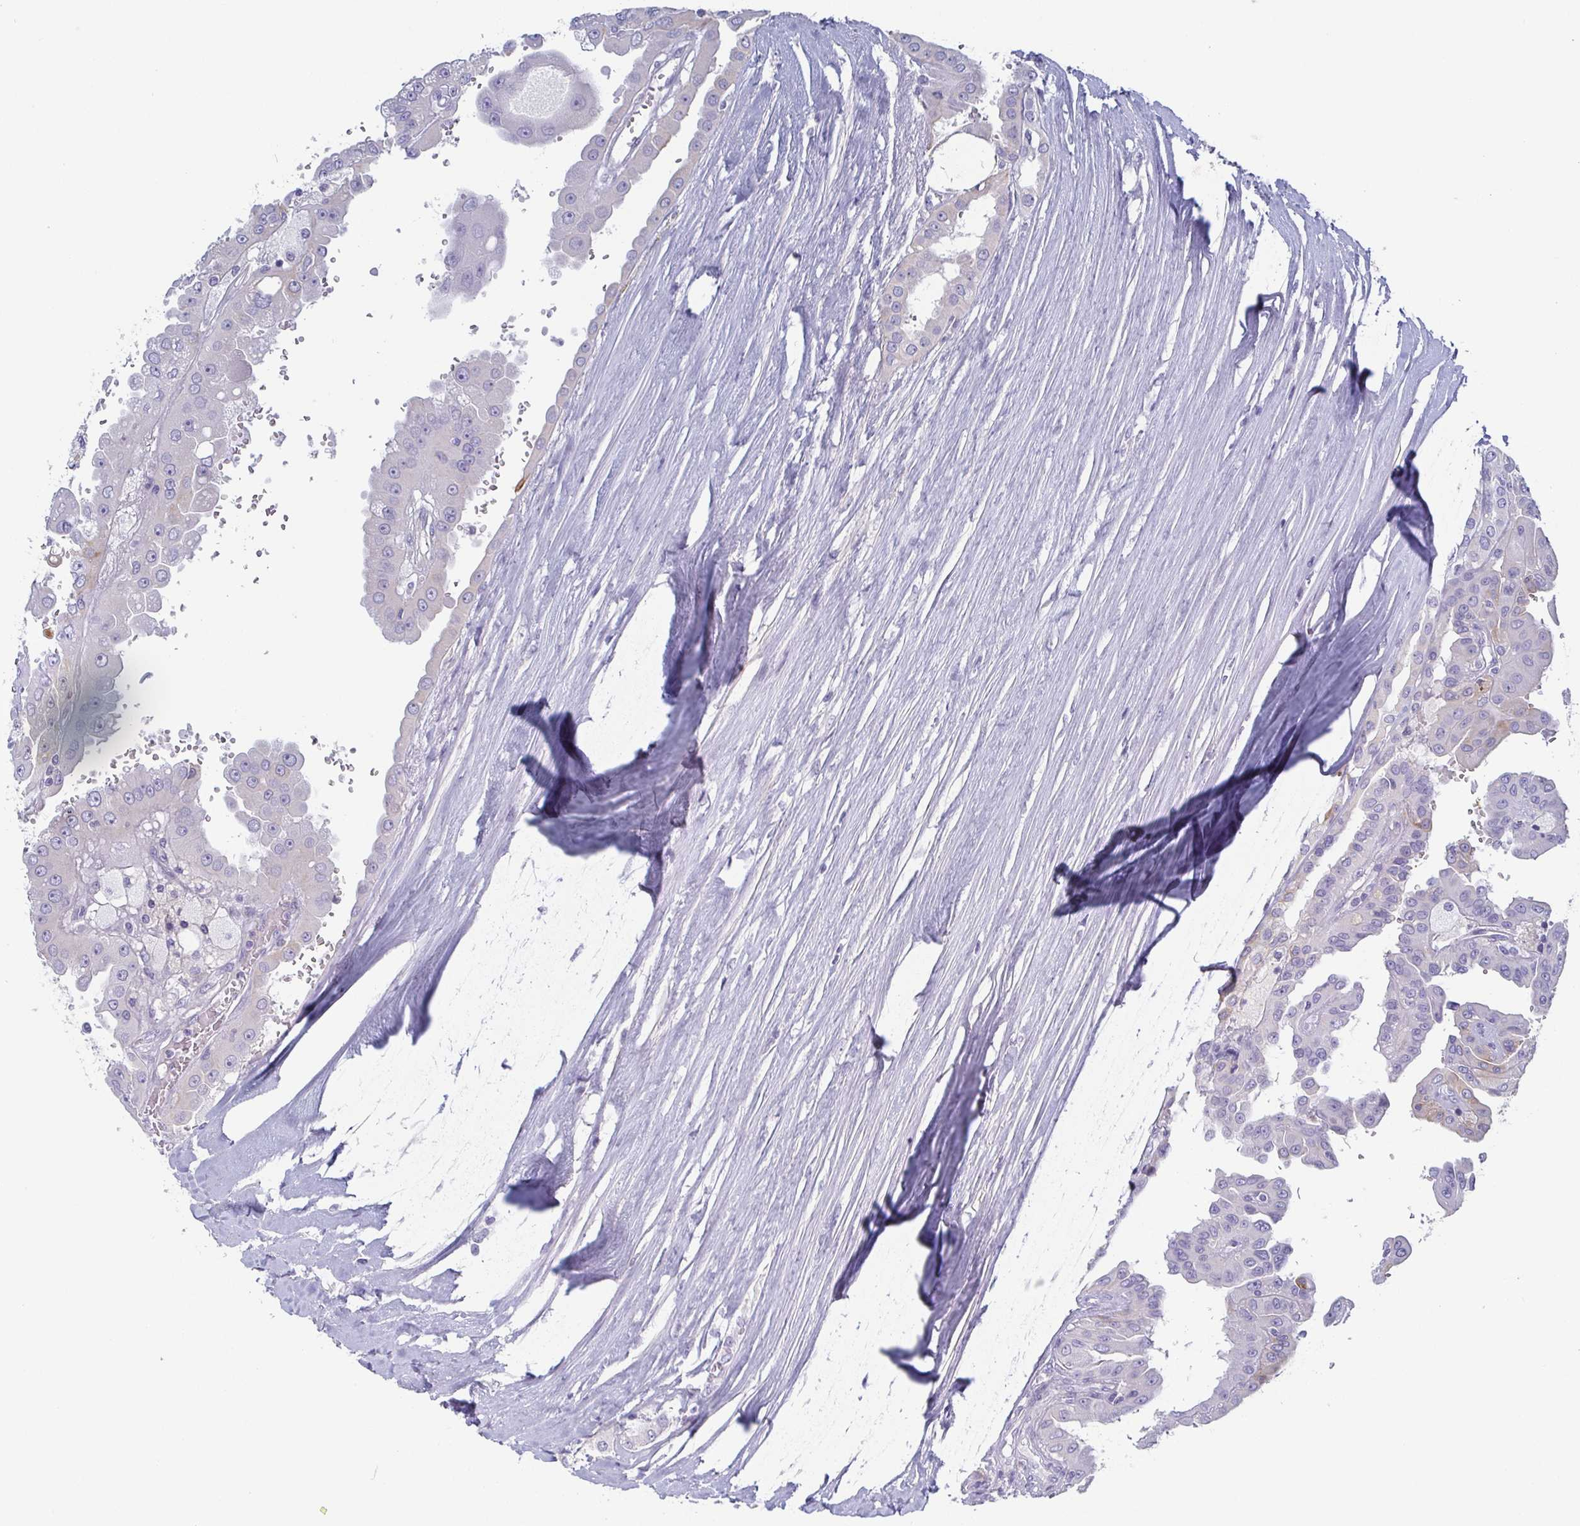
{"staining": {"intensity": "negative", "quantity": "none", "location": "none"}, "tissue": "renal cancer", "cell_type": "Tumor cells", "image_type": "cancer", "snomed": [{"axis": "morphology", "description": "Adenocarcinoma, NOS"}, {"axis": "topography", "description": "Kidney"}], "caption": "IHC micrograph of neoplastic tissue: renal adenocarcinoma stained with DAB reveals no significant protein positivity in tumor cells.", "gene": "RHOV", "patient": {"sex": "male", "age": 58}}